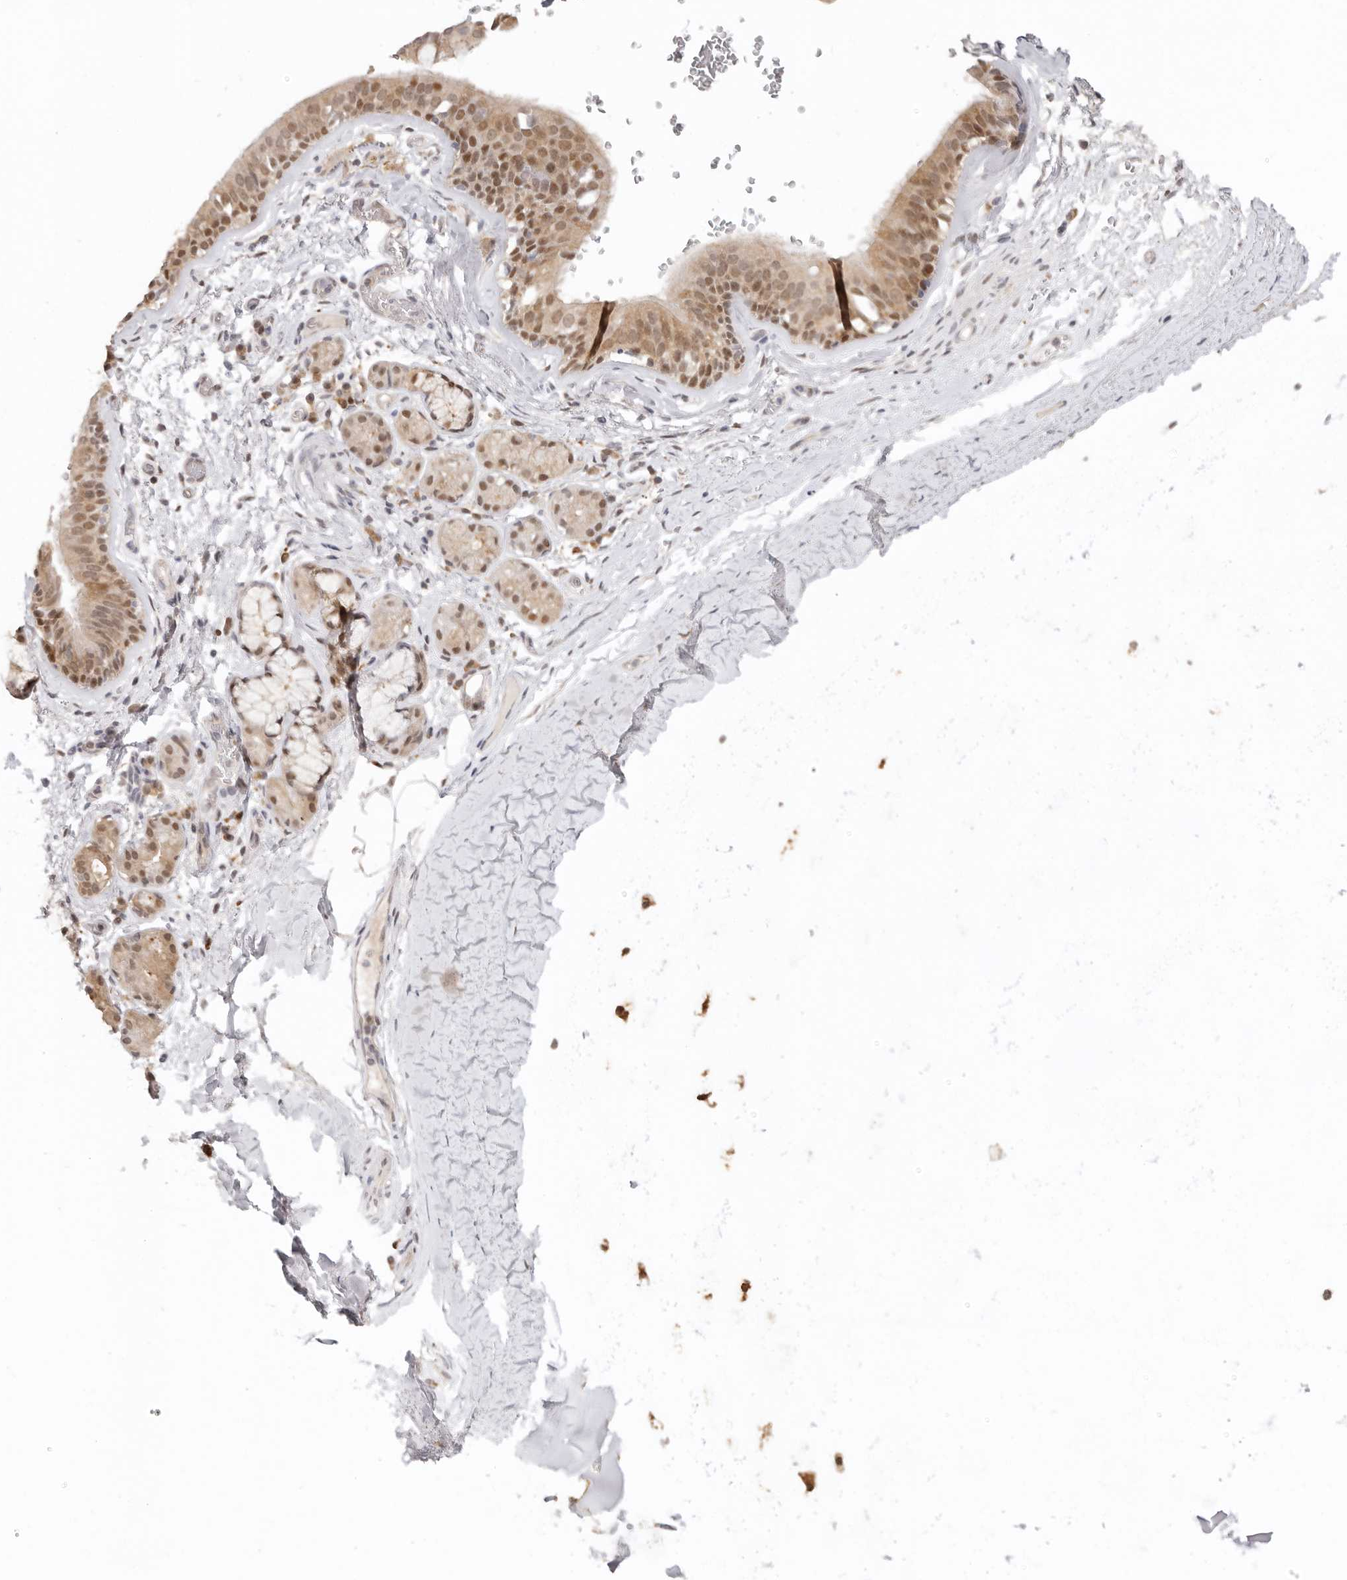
{"staining": {"intensity": "moderate", "quantity": ">75%", "location": "cytoplasmic/membranous,nuclear"}, "tissue": "bronchus", "cell_type": "Respiratory epithelial cells", "image_type": "normal", "snomed": [{"axis": "morphology", "description": "Normal tissue, NOS"}, {"axis": "topography", "description": "Cartilage tissue"}], "caption": "Human bronchus stained for a protein (brown) shows moderate cytoplasmic/membranous,nuclear positive staining in about >75% of respiratory epithelial cells.", "gene": "LARP7", "patient": {"sex": "female", "age": 63}}